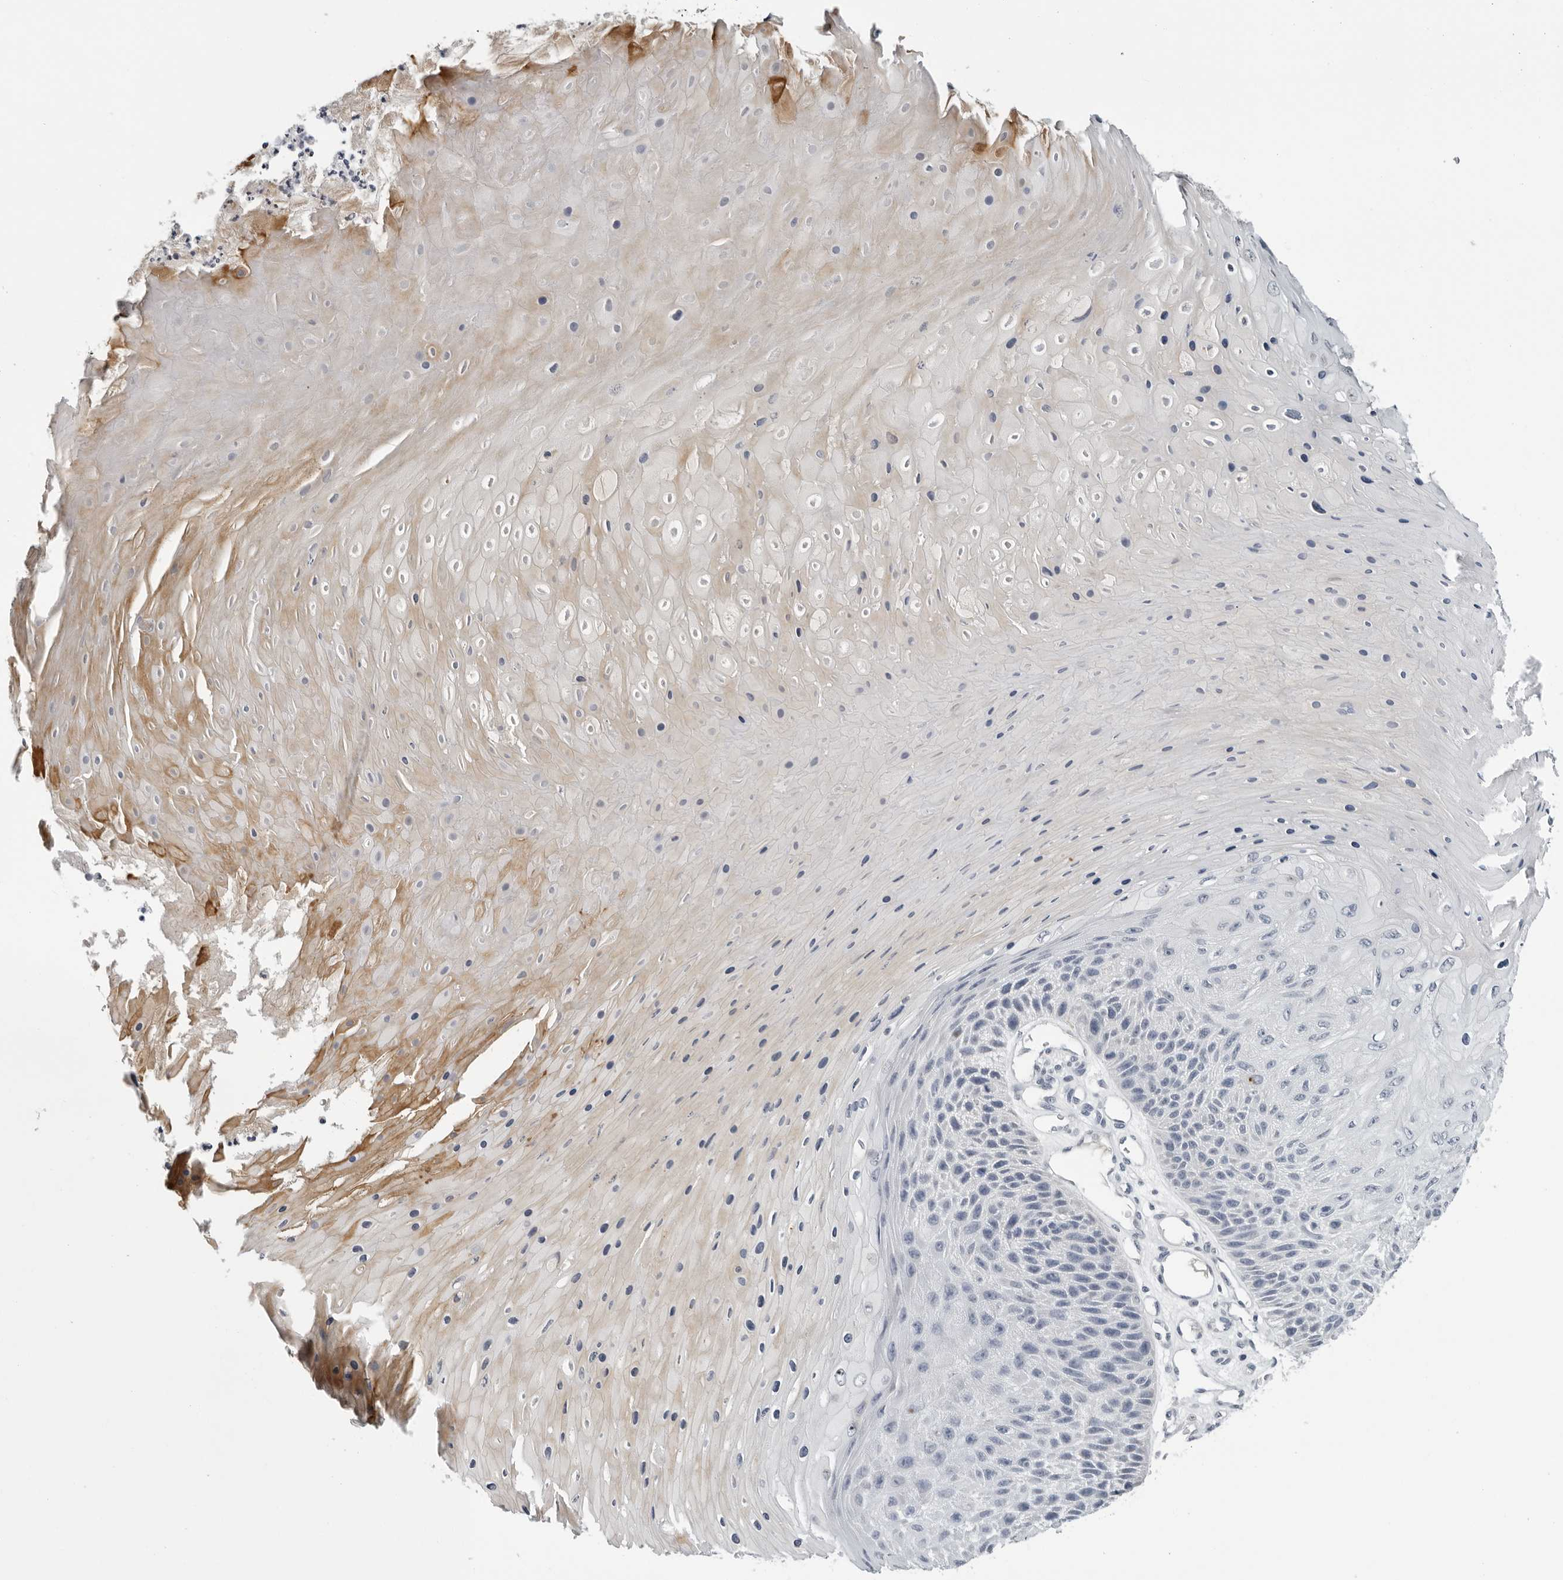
{"staining": {"intensity": "negative", "quantity": "none", "location": "none"}, "tissue": "skin cancer", "cell_type": "Tumor cells", "image_type": "cancer", "snomed": [{"axis": "morphology", "description": "Squamous cell carcinoma, NOS"}, {"axis": "topography", "description": "Skin"}], "caption": "The histopathology image reveals no staining of tumor cells in skin squamous cell carcinoma. Nuclei are stained in blue.", "gene": "ZNF502", "patient": {"sex": "female", "age": 88}}